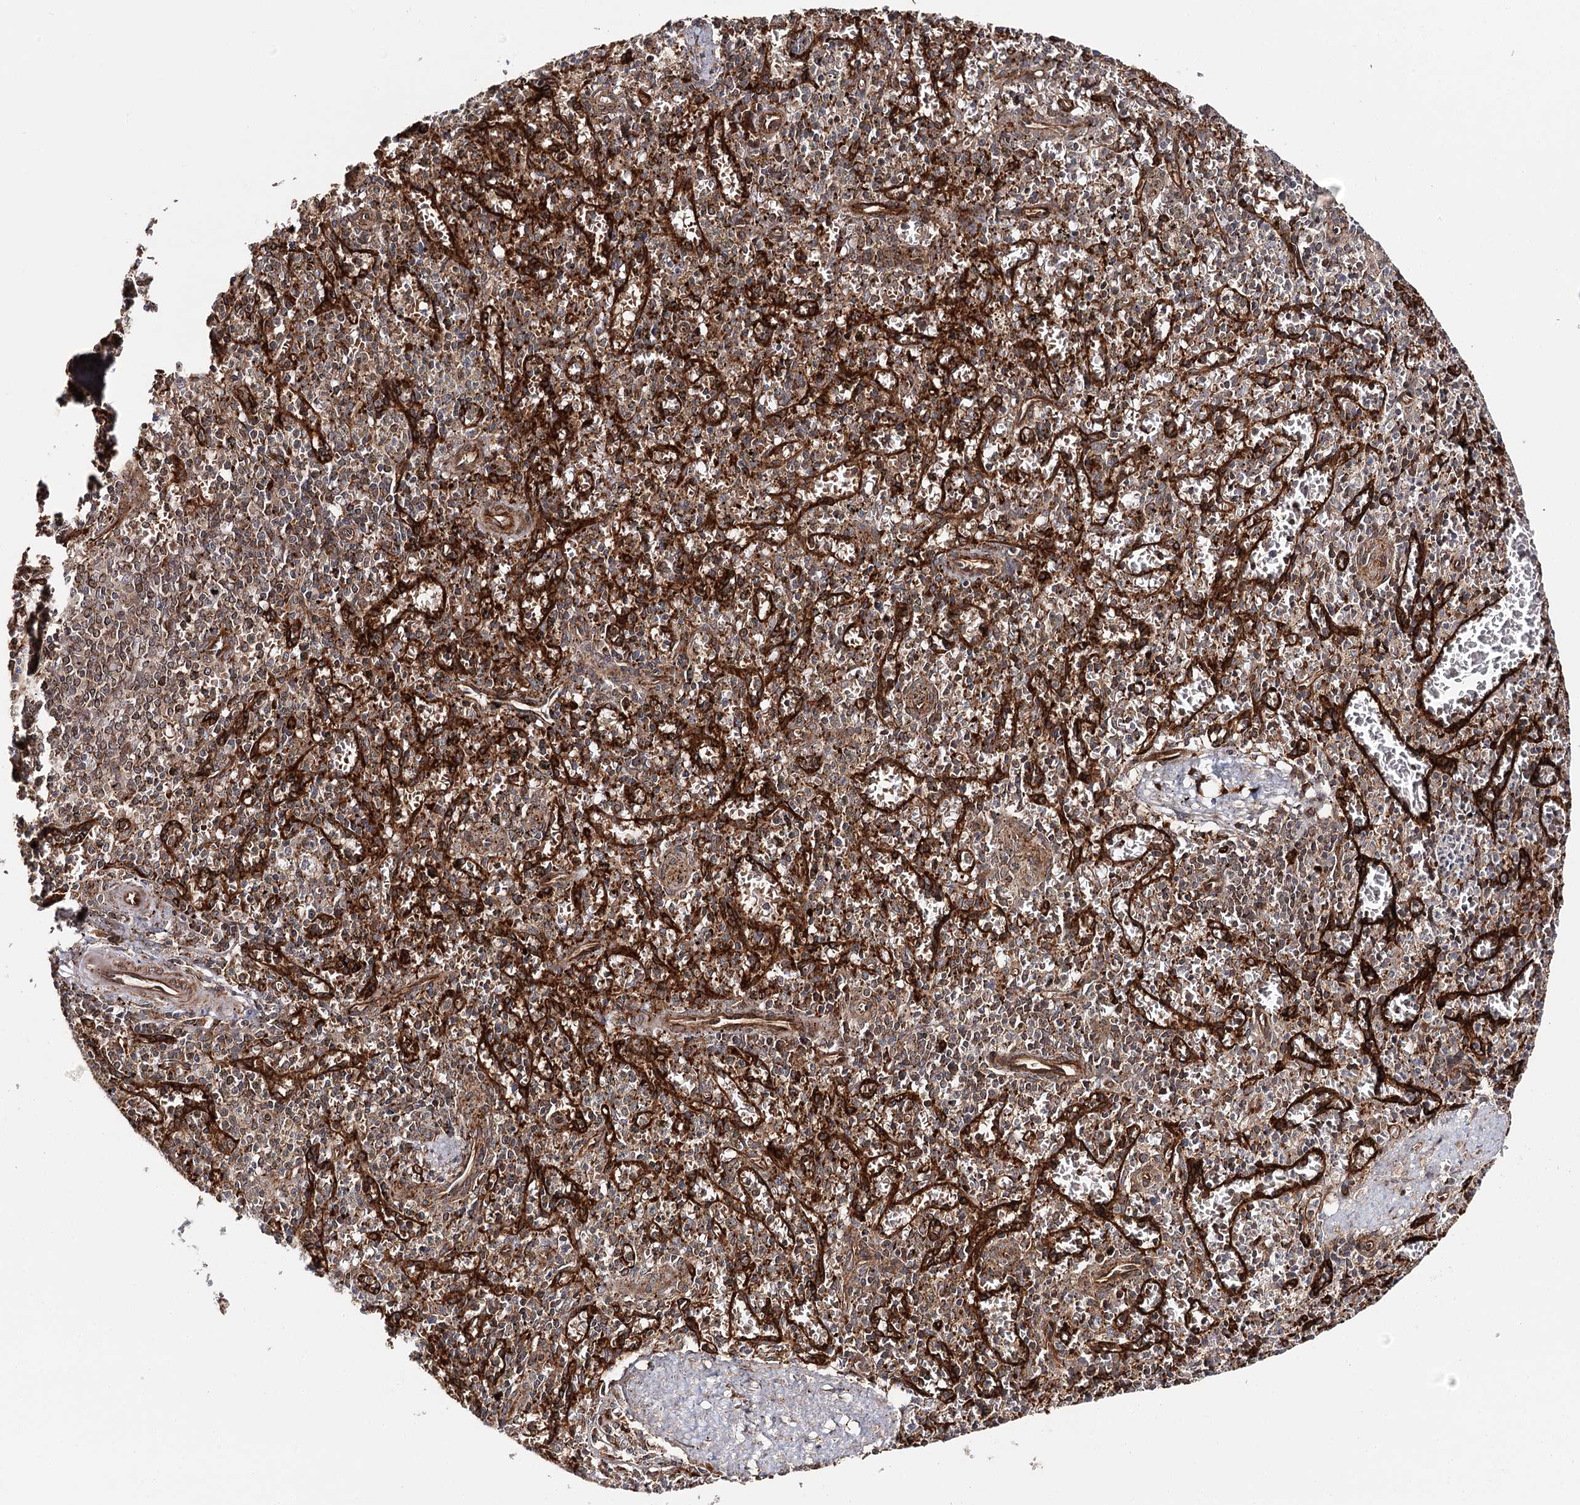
{"staining": {"intensity": "weak", "quantity": "25%-75%", "location": "cytoplasmic/membranous"}, "tissue": "spleen", "cell_type": "Cells in red pulp", "image_type": "normal", "snomed": [{"axis": "morphology", "description": "Normal tissue, NOS"}, {"axis": "topography", "description": "Spleen"}], "caption": "Immunohistochemistry (IHC) of unremarkable human spleen displays low levels of weak cytoplasmic/membranous staining in approximately 25%-75% of cells in red pulp.", "gene": "MKNK1", "patient": {"sex": "male", "age": 72}}